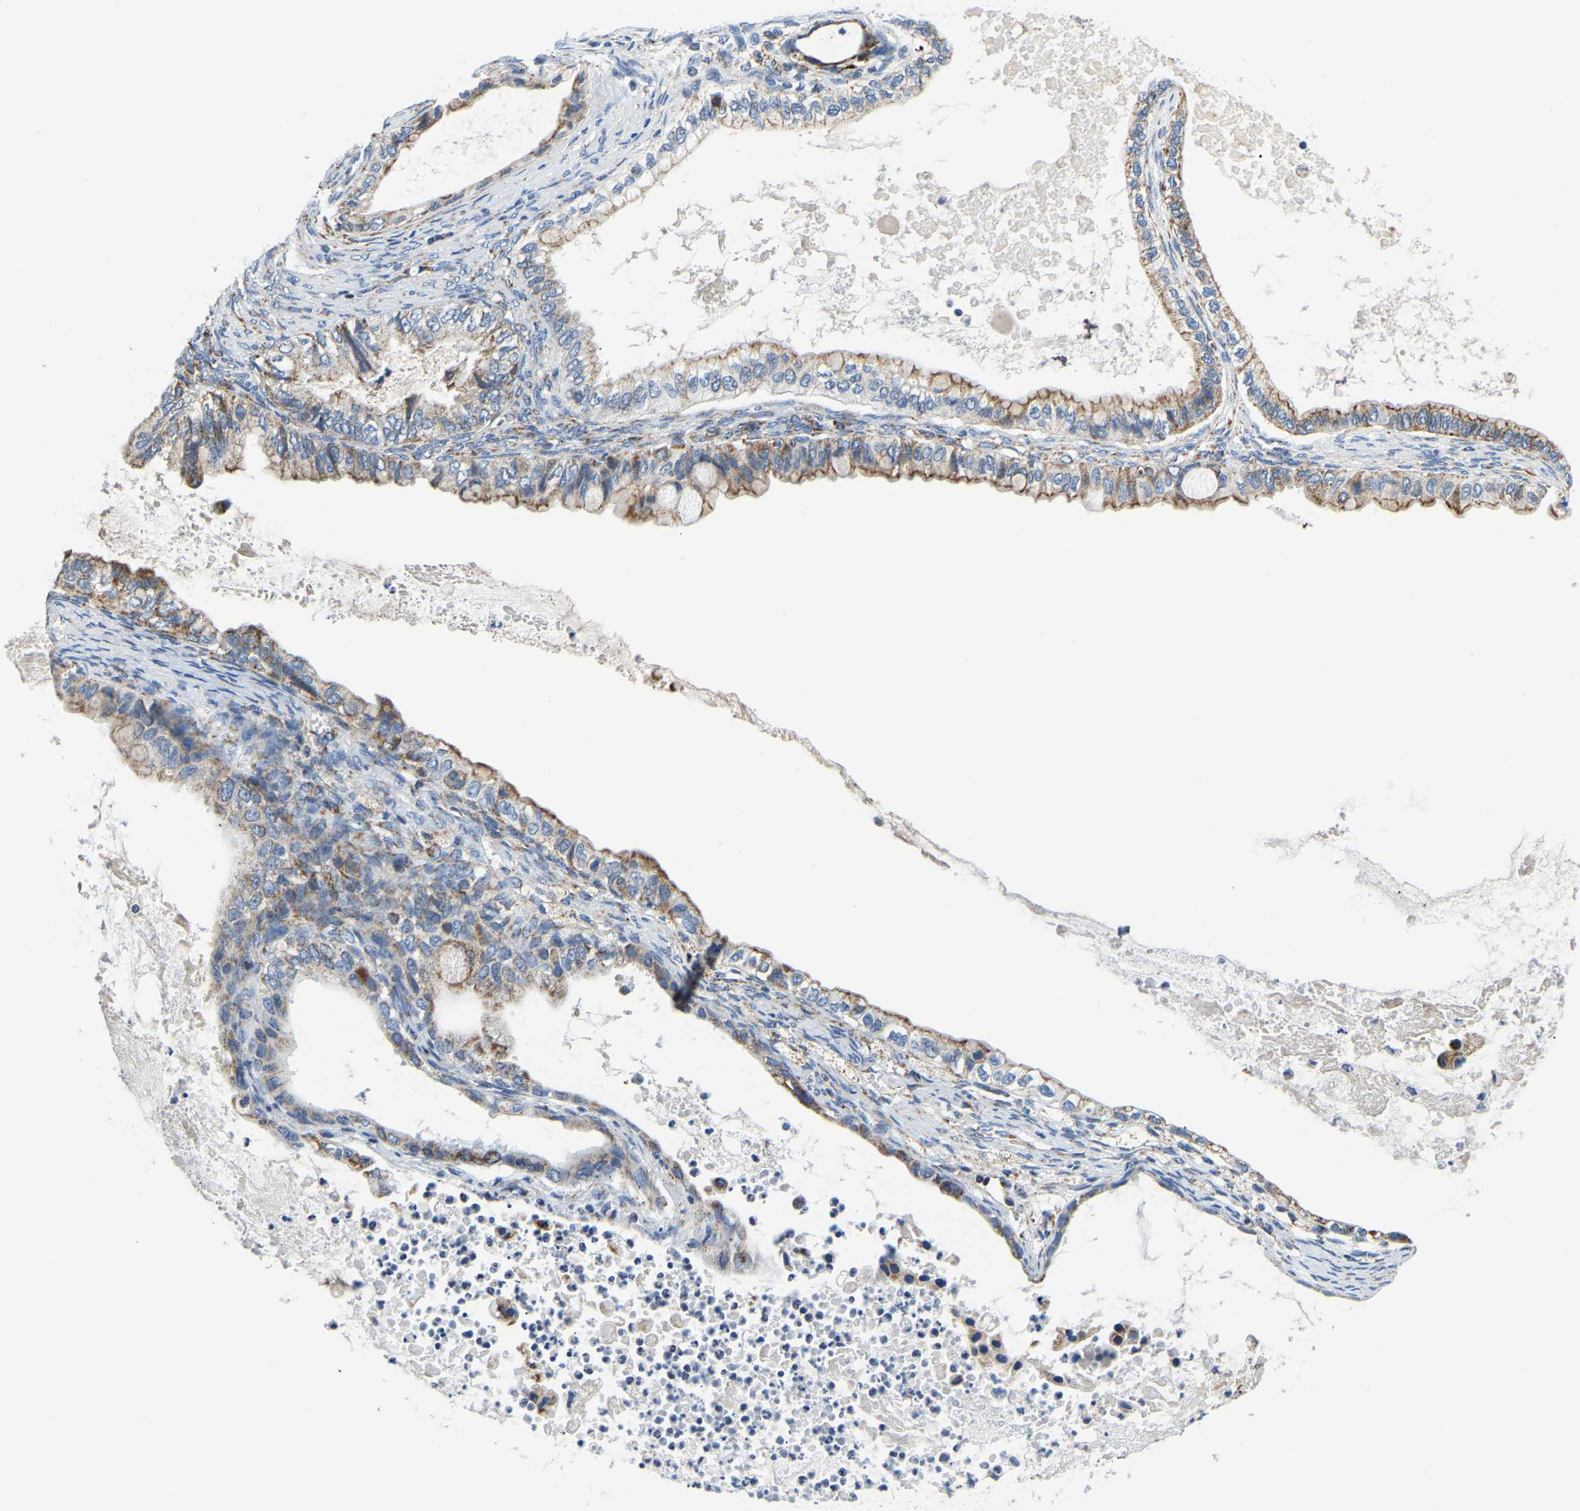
{"staining": {"intensity": "weak", "quantity": ">75%", "location": "cytoplasmic/membranous"}, "tissue": "ovarian cancer", "cell_type": "Tumor cells", "image_type": "cancer", "snomed": [{"axis": "morphology", "description": "Cystadenocarcinoma, mucinous, NOS"}, {"axis": "topography", "description": "Ovary"}], "caption": "Ovarian cancer (mucinous cystadenocarcinoma) stained for a protein exhibits weak cytoplasmic/membranous positivity in tumor cells.", "gene": "SFXN1", "patient": {"sex": "female", "age": 80}}